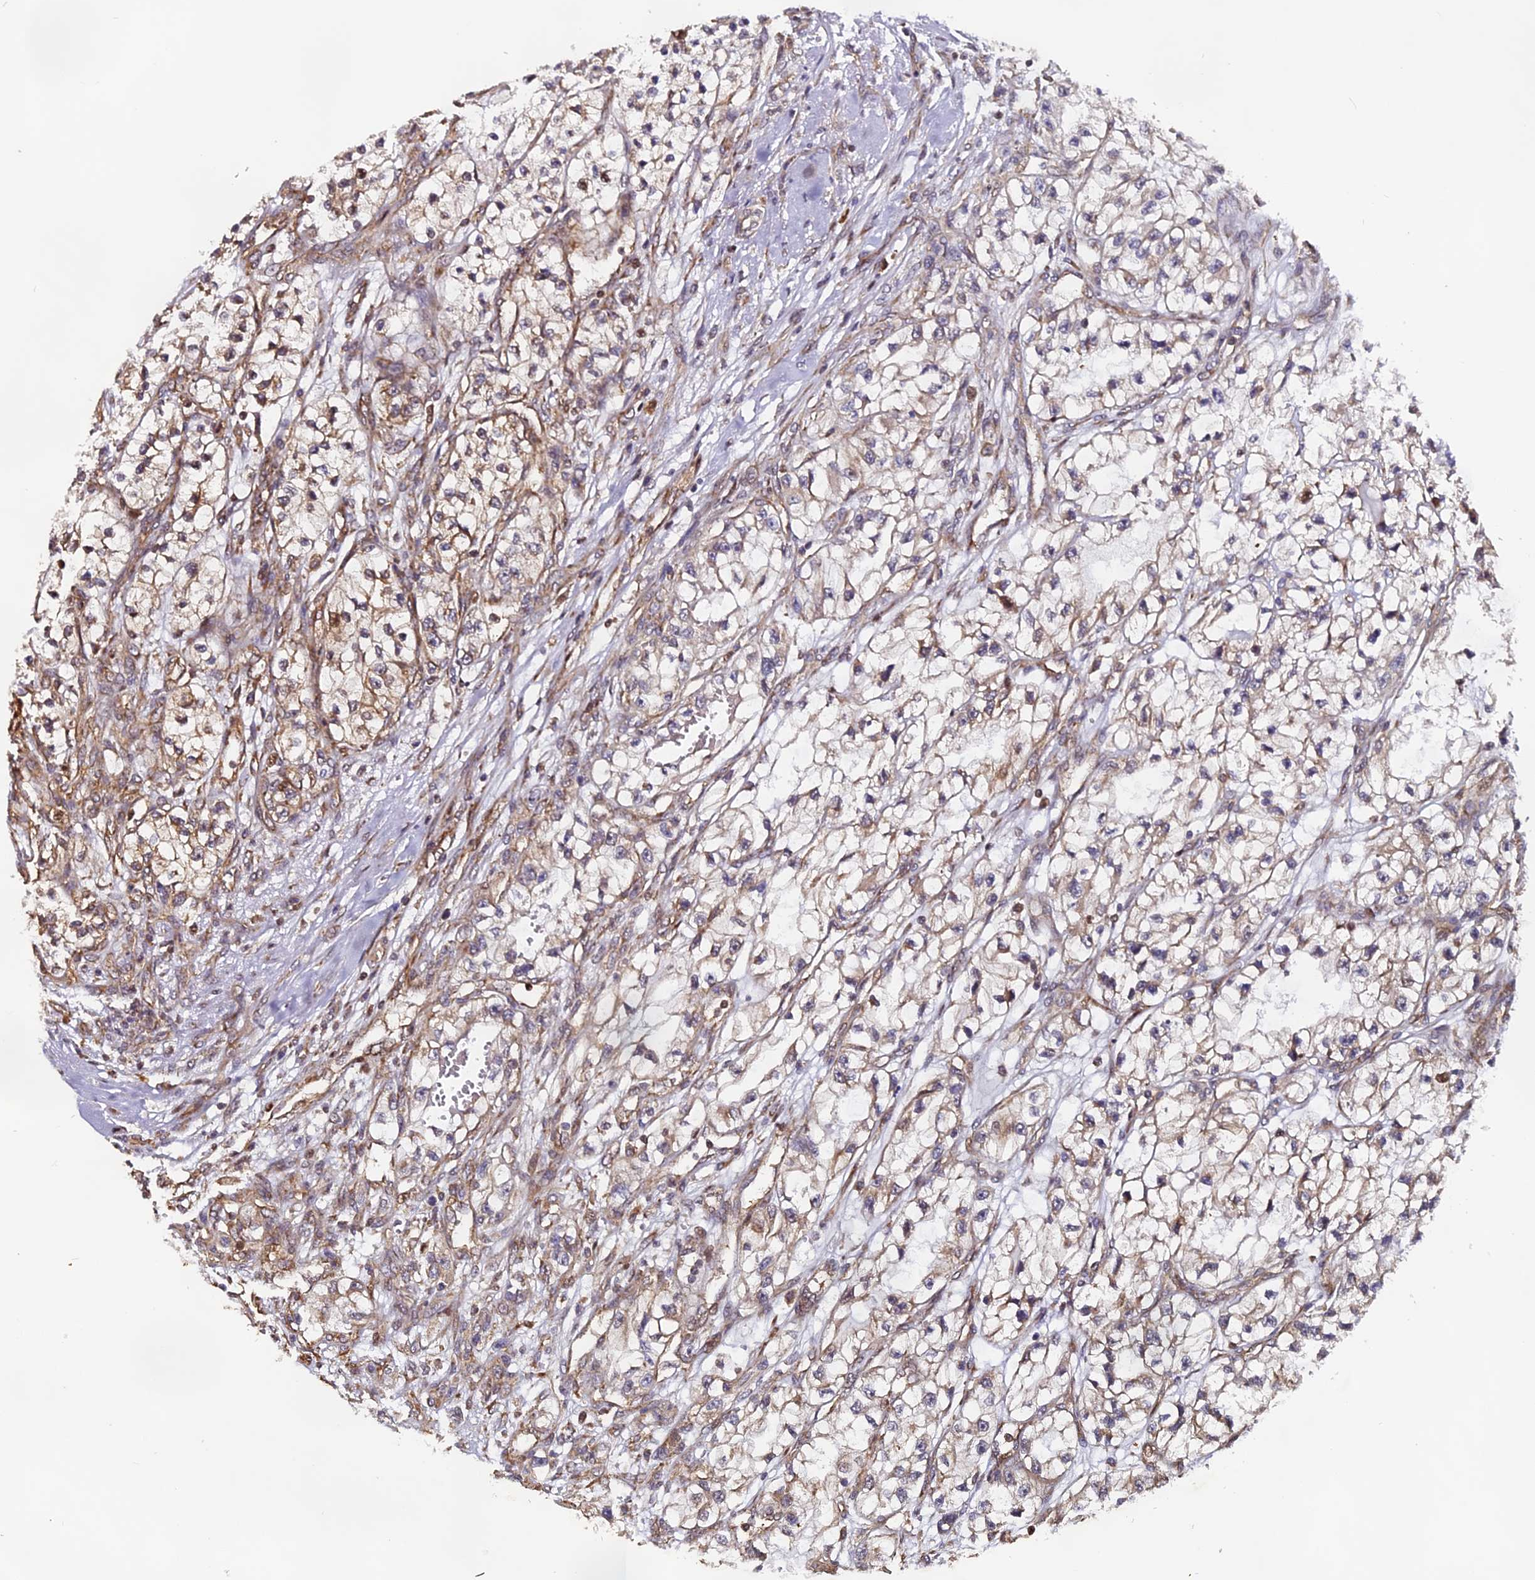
{"staining": {"intensity": "moderate", "quantity": "<25%", "location": "cytoplasmic/membranous,nuclear"}, "tissue": "renal cancer", "cell_type": "Tumor cells", "image_type": "cancer", "snomed": [{"axis": "morphology", "description": "Adenocarcinoma, NOS"}, {"axis": "topography", "description": "Kidney"}], "caption": "A brown stain shows moderate cytoplasmic/membranous and nuclear staining of a protein in human renal cancer tumor cells.", "gene": "RAB28", "patient": {"sex": "female", "age": 57}}